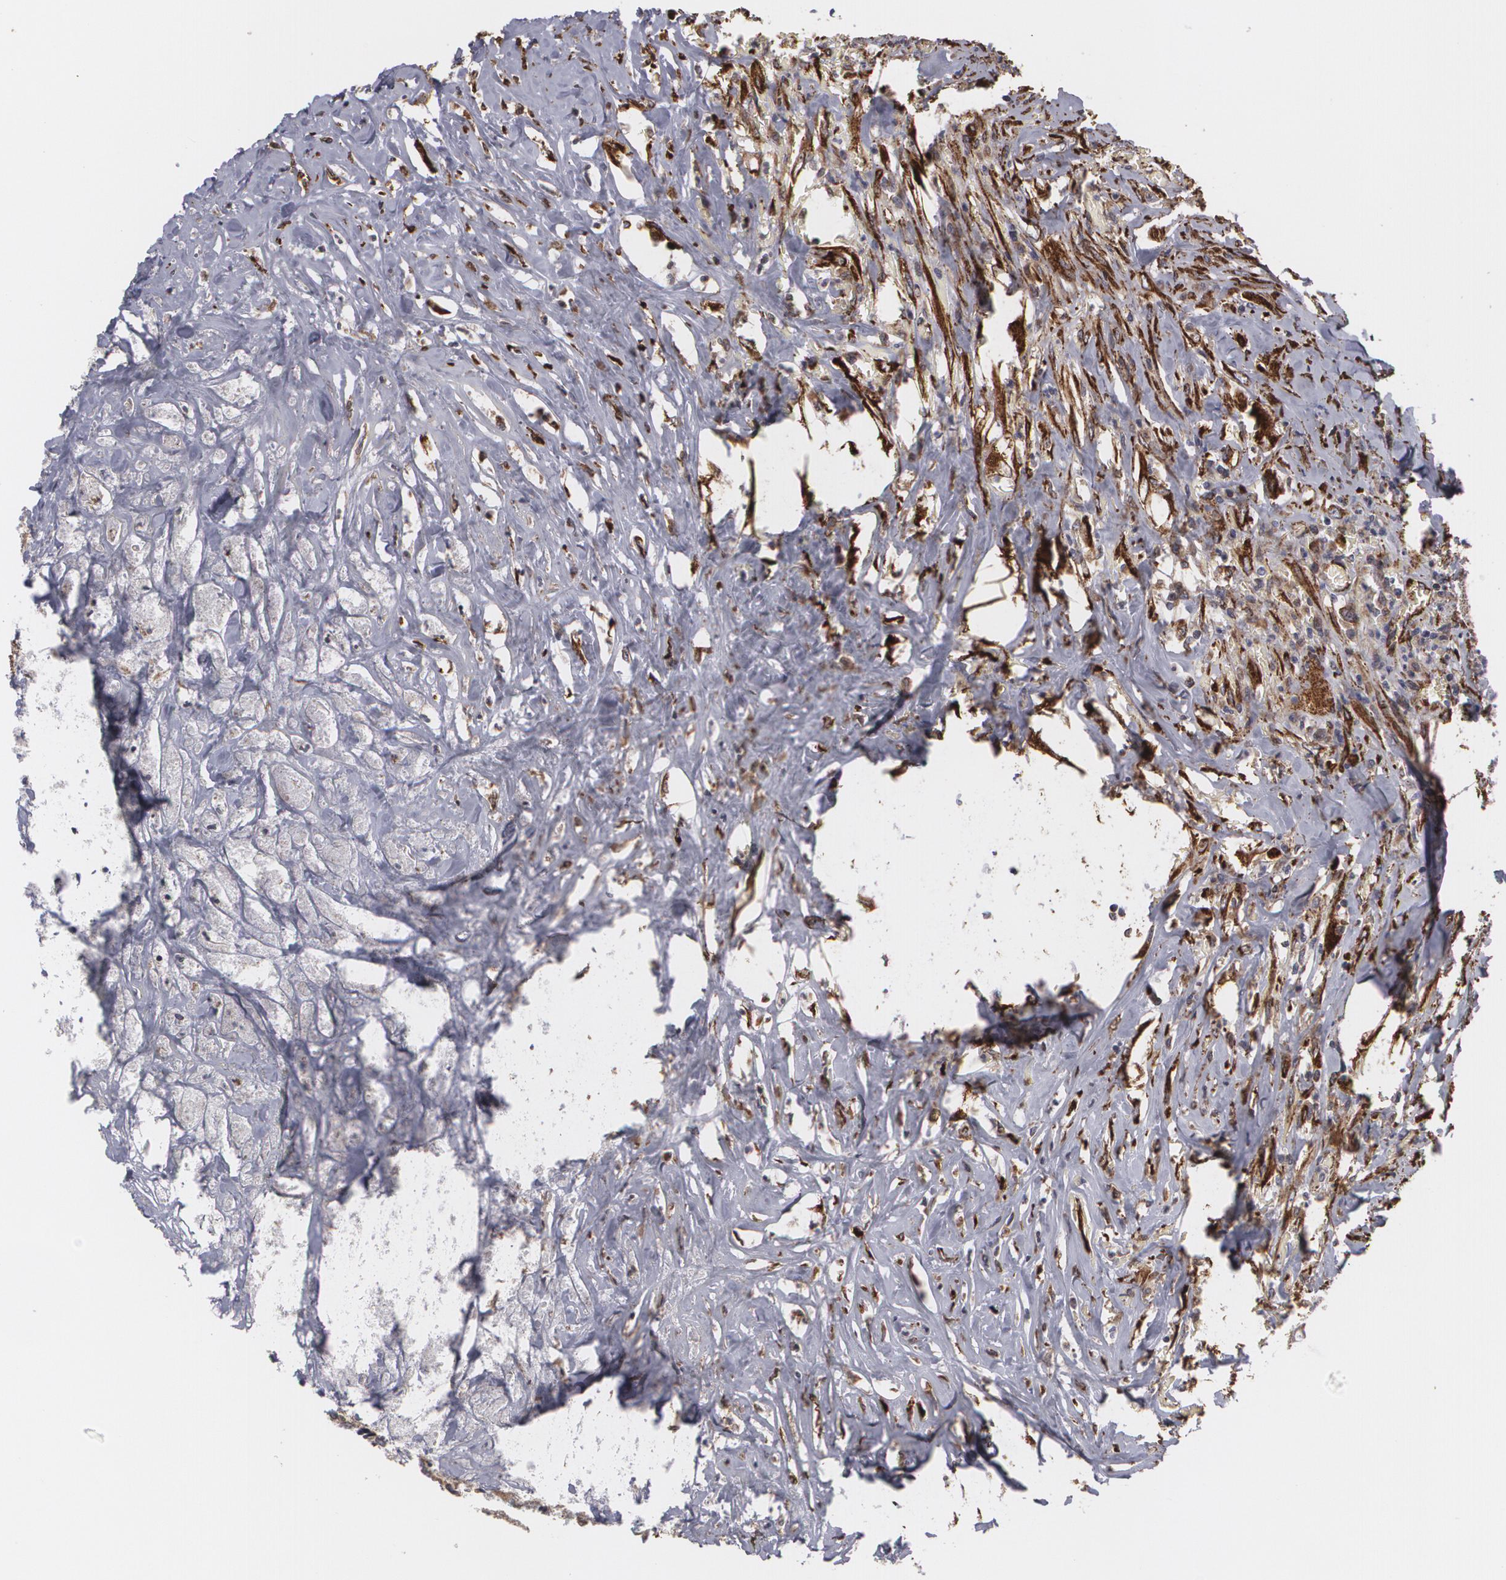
{"staining": {"intensity": "weak", "quantity": ">75%", "location": "cytoplasmic/membranous"}, "tissue": "colorectal cancer", "cell_type": "Tumor cells", "image_type": "cancer", "snomed": [{"axis": "morphology", "description": "Adenocarcinoma, NOS"}, {"axis": "topography", "description": "Rectum"}], "caption": "This photomicrograph displays colorectal adenocarcinoma stained with immunohistochemistry to label a protein in brown. The cytoplasmic/membranous of tumor cells show weak positivity for the protein. Nuclei are counter-stained blue.", "gene": "CYB5R3", "patient": {"sex": "male", "age": 55}}